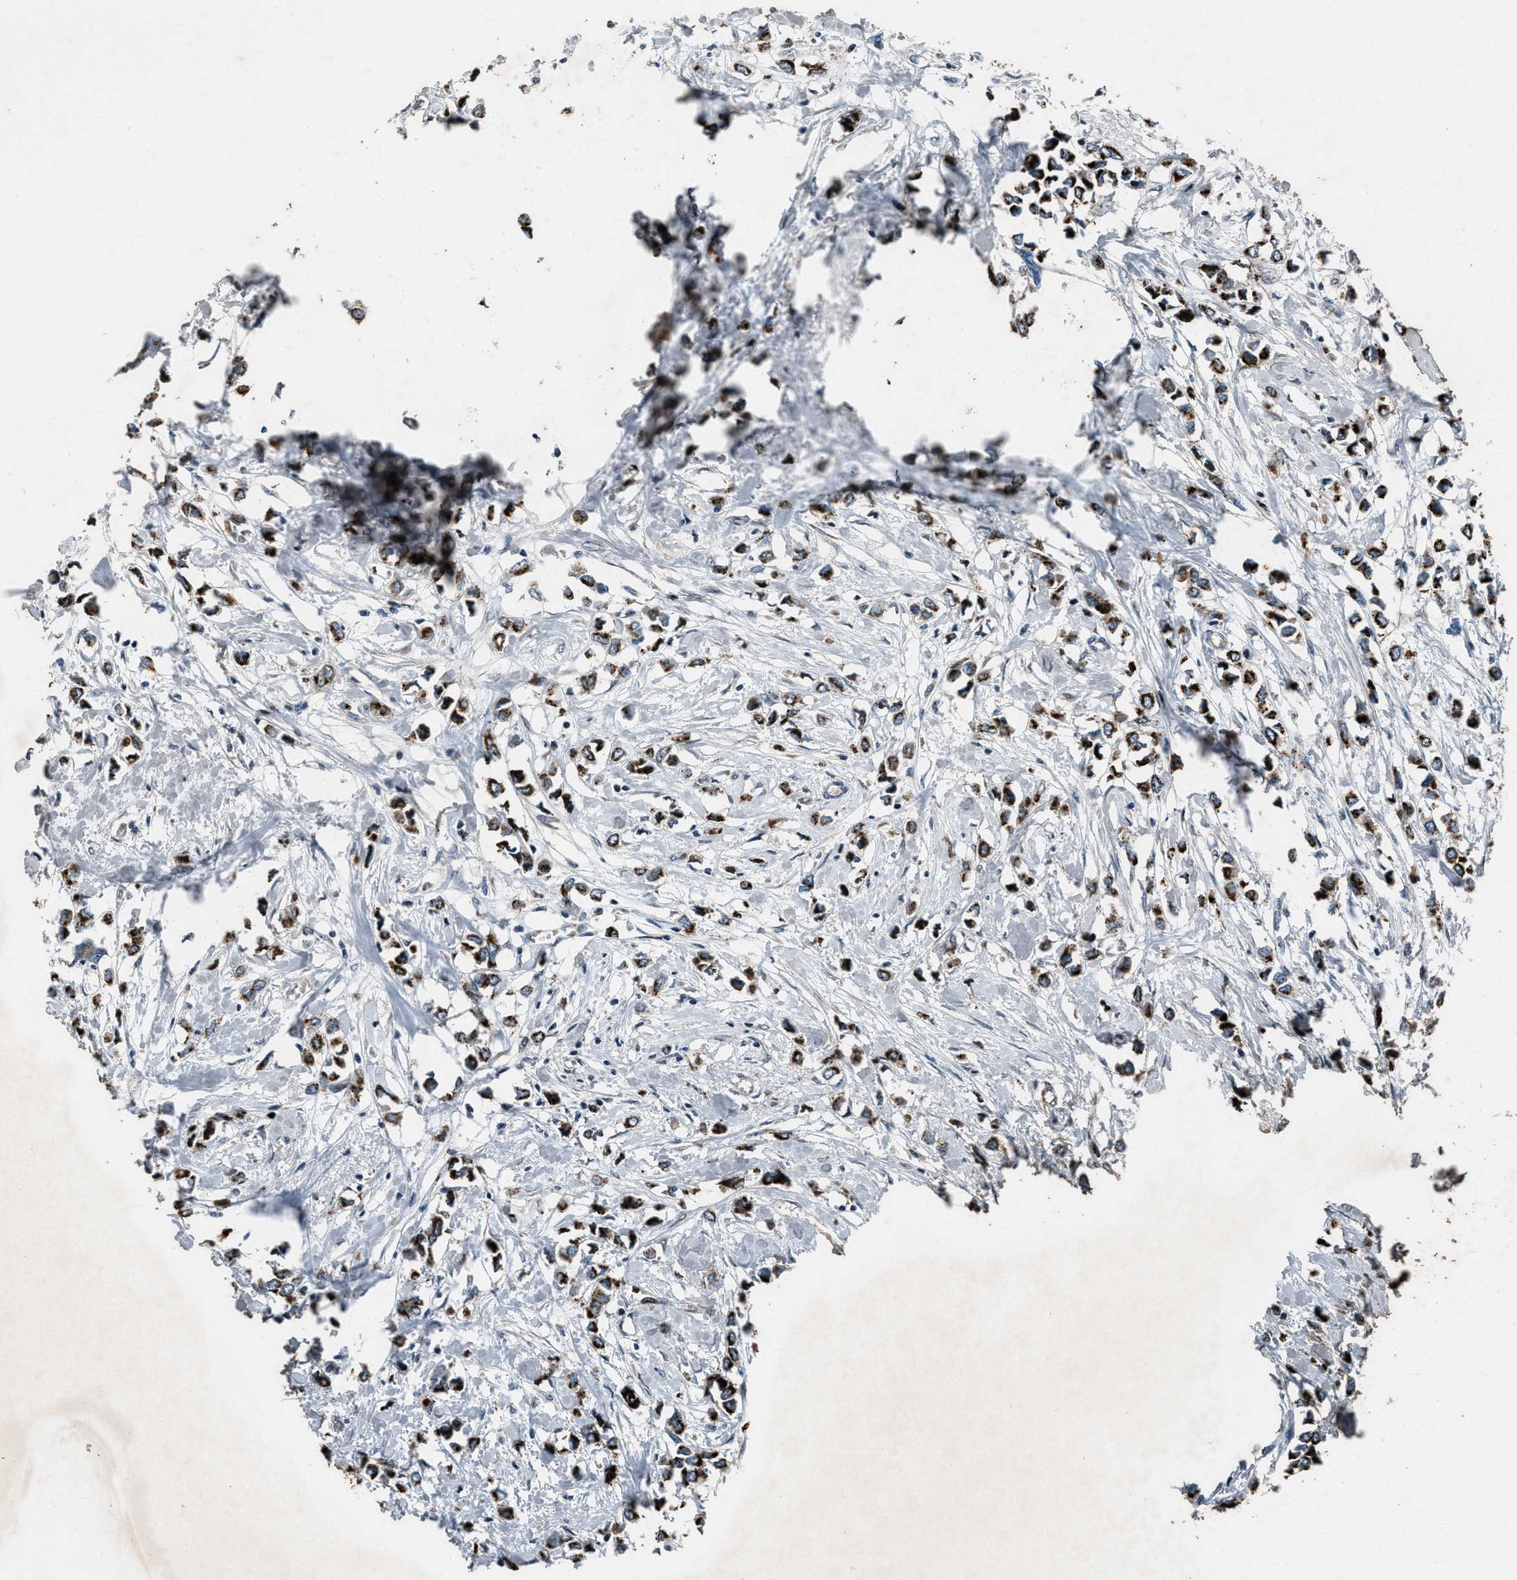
{"staining": {"intensity": "strong", "quantity": ">75%", "location": "cytoplasmic/membranous"}, "tissue": "breast cancer", "cell_type": "Tumor cells", "image_type": "cancer", "snomed": [{"axis": "morphology", "description": "Lobular carcinoma"}, {"axis": "topography", "description": "Breast"}], "caption": "IHC histopathology image of neoplastic tissue: breast lobular carcinoma stained using immunohistochemistry reveals high levels of strong protein expression localized specifically in the cytoplasmic/membranous of tumor cells, appearing as a cytoplasmic/membranous brown color.", "gene": "GPC6", "patient": {"sex": "female", "age": 51}}